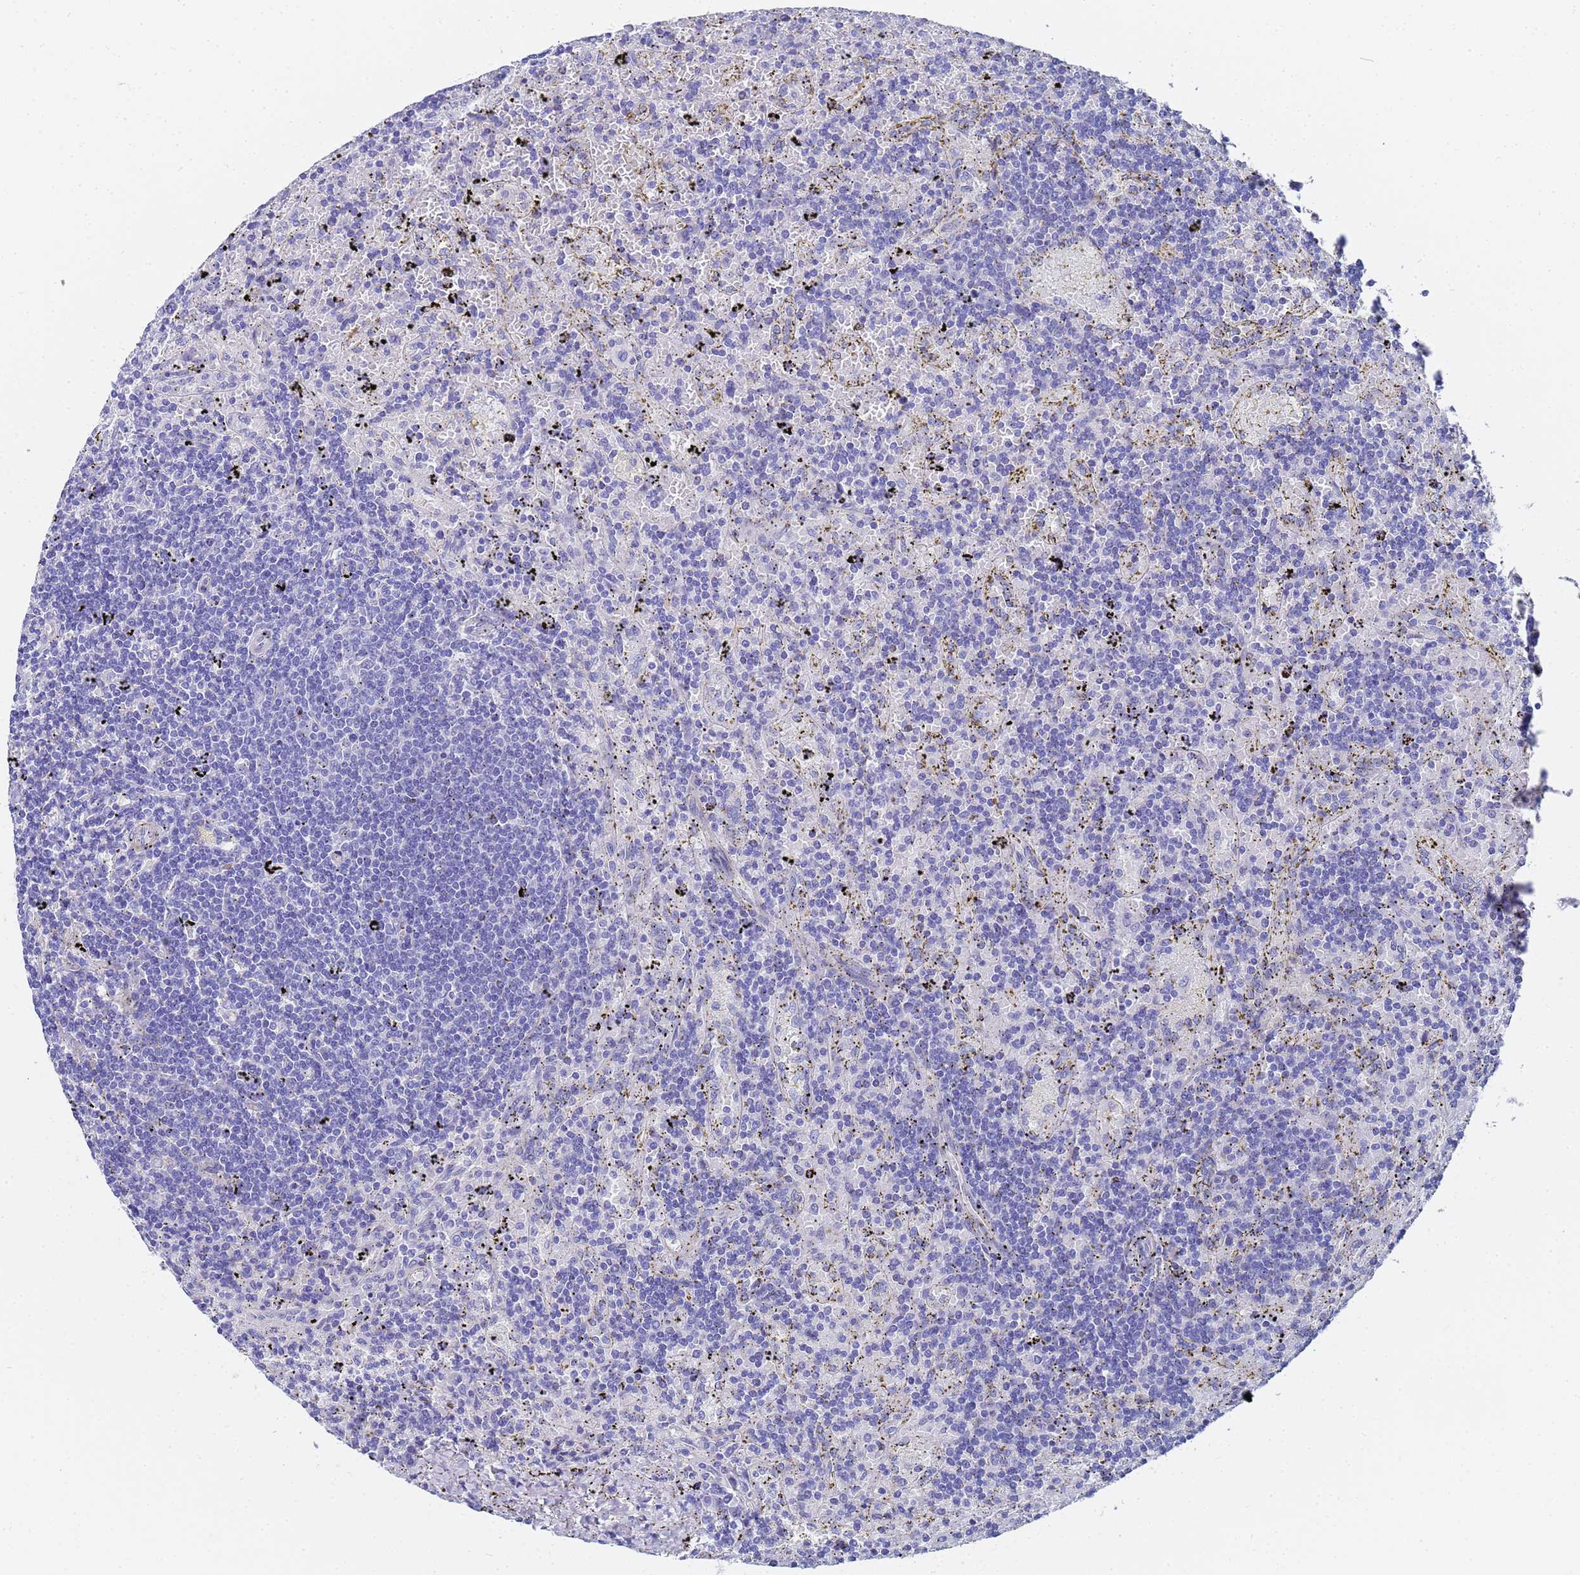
{"staining": {"intensity": "negative", "quantity": "none", "location": "none"}, "tissue": "lymphoma", "cell_type": "Tumor cells", "image_type": "cancer", "snomed": [{"axis": "morphology", "description": "Malignant lymphoma, non-Hodgkin's type, Low grade"}, {"axis": "topography", "description": "Spleen"}], "caption": "Immunohistochemistry photomicrograph of neoplastic tissue: human malignant lymphoma, non-Hodgkin's type (low-grade) stained with DAB shows no significant protein expression in tumor cells.", "gene": "TUBB1", "patient": {"sex": "male", "age": 76}}